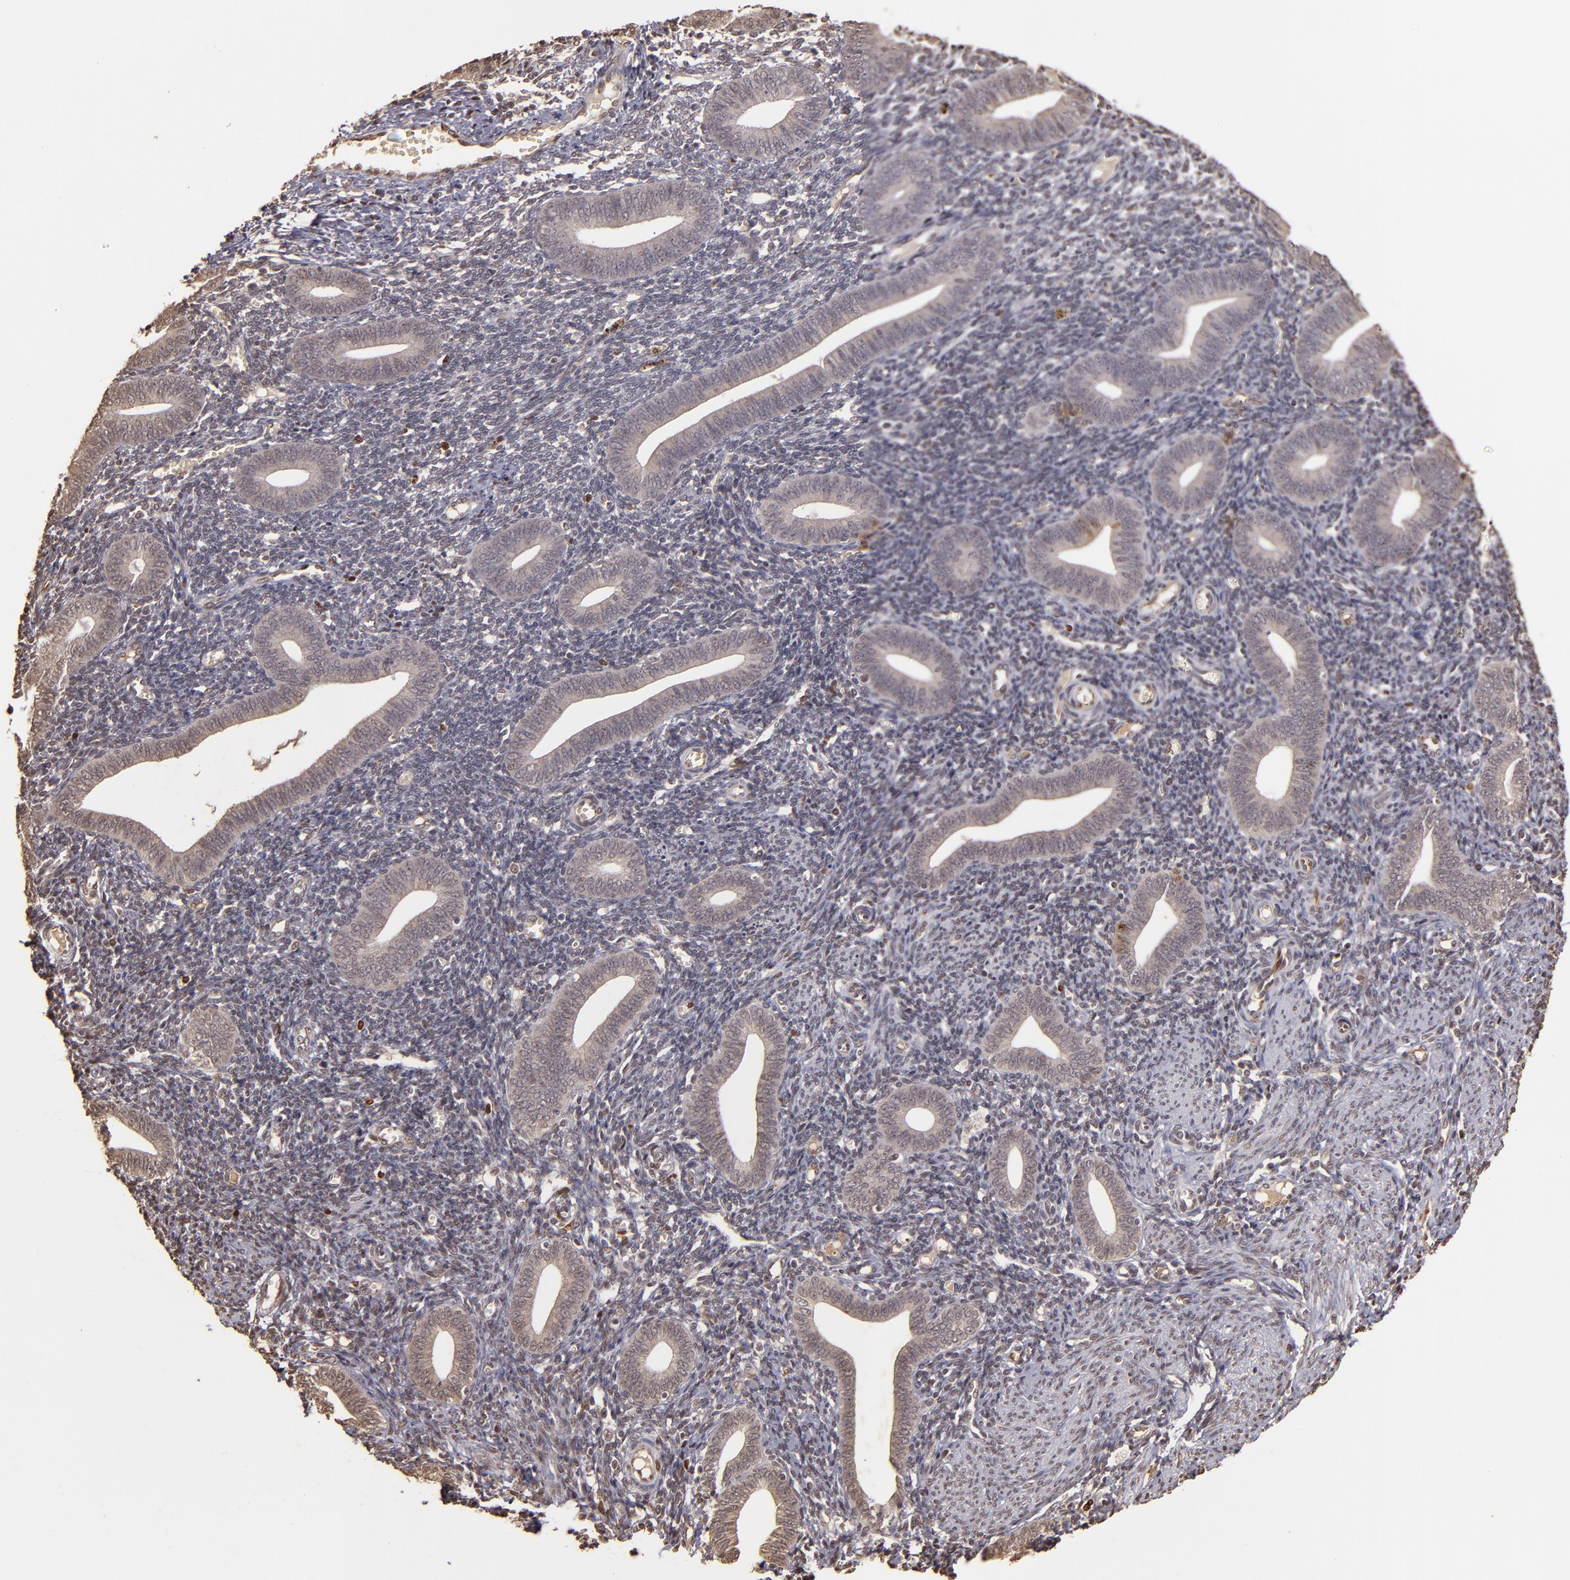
{"staining": {"intensity": "weak", "quantity": "<25%", "location": "cytoplasmic/membranous,nuclear"}, "tissue": "endometrium", "cell_type": "Cells in endometrial stroma", "image_type": "normal", "snomed": [{"axis": "morphology", "description": "Normal tissue, NOS"}, {"axis": "topography", "description": "Uterus"}, {"axis": "topography", "description": "Endometrium"}], "caption": "Cells in endometrial stroma are negative for protein expression in normal human endometrium. (DAB (3,3'-diaminobenzidine) immunohistochemistry, high magnification).", "gene": "CUL1", "patient": {"sex": "female", "age": 33}}